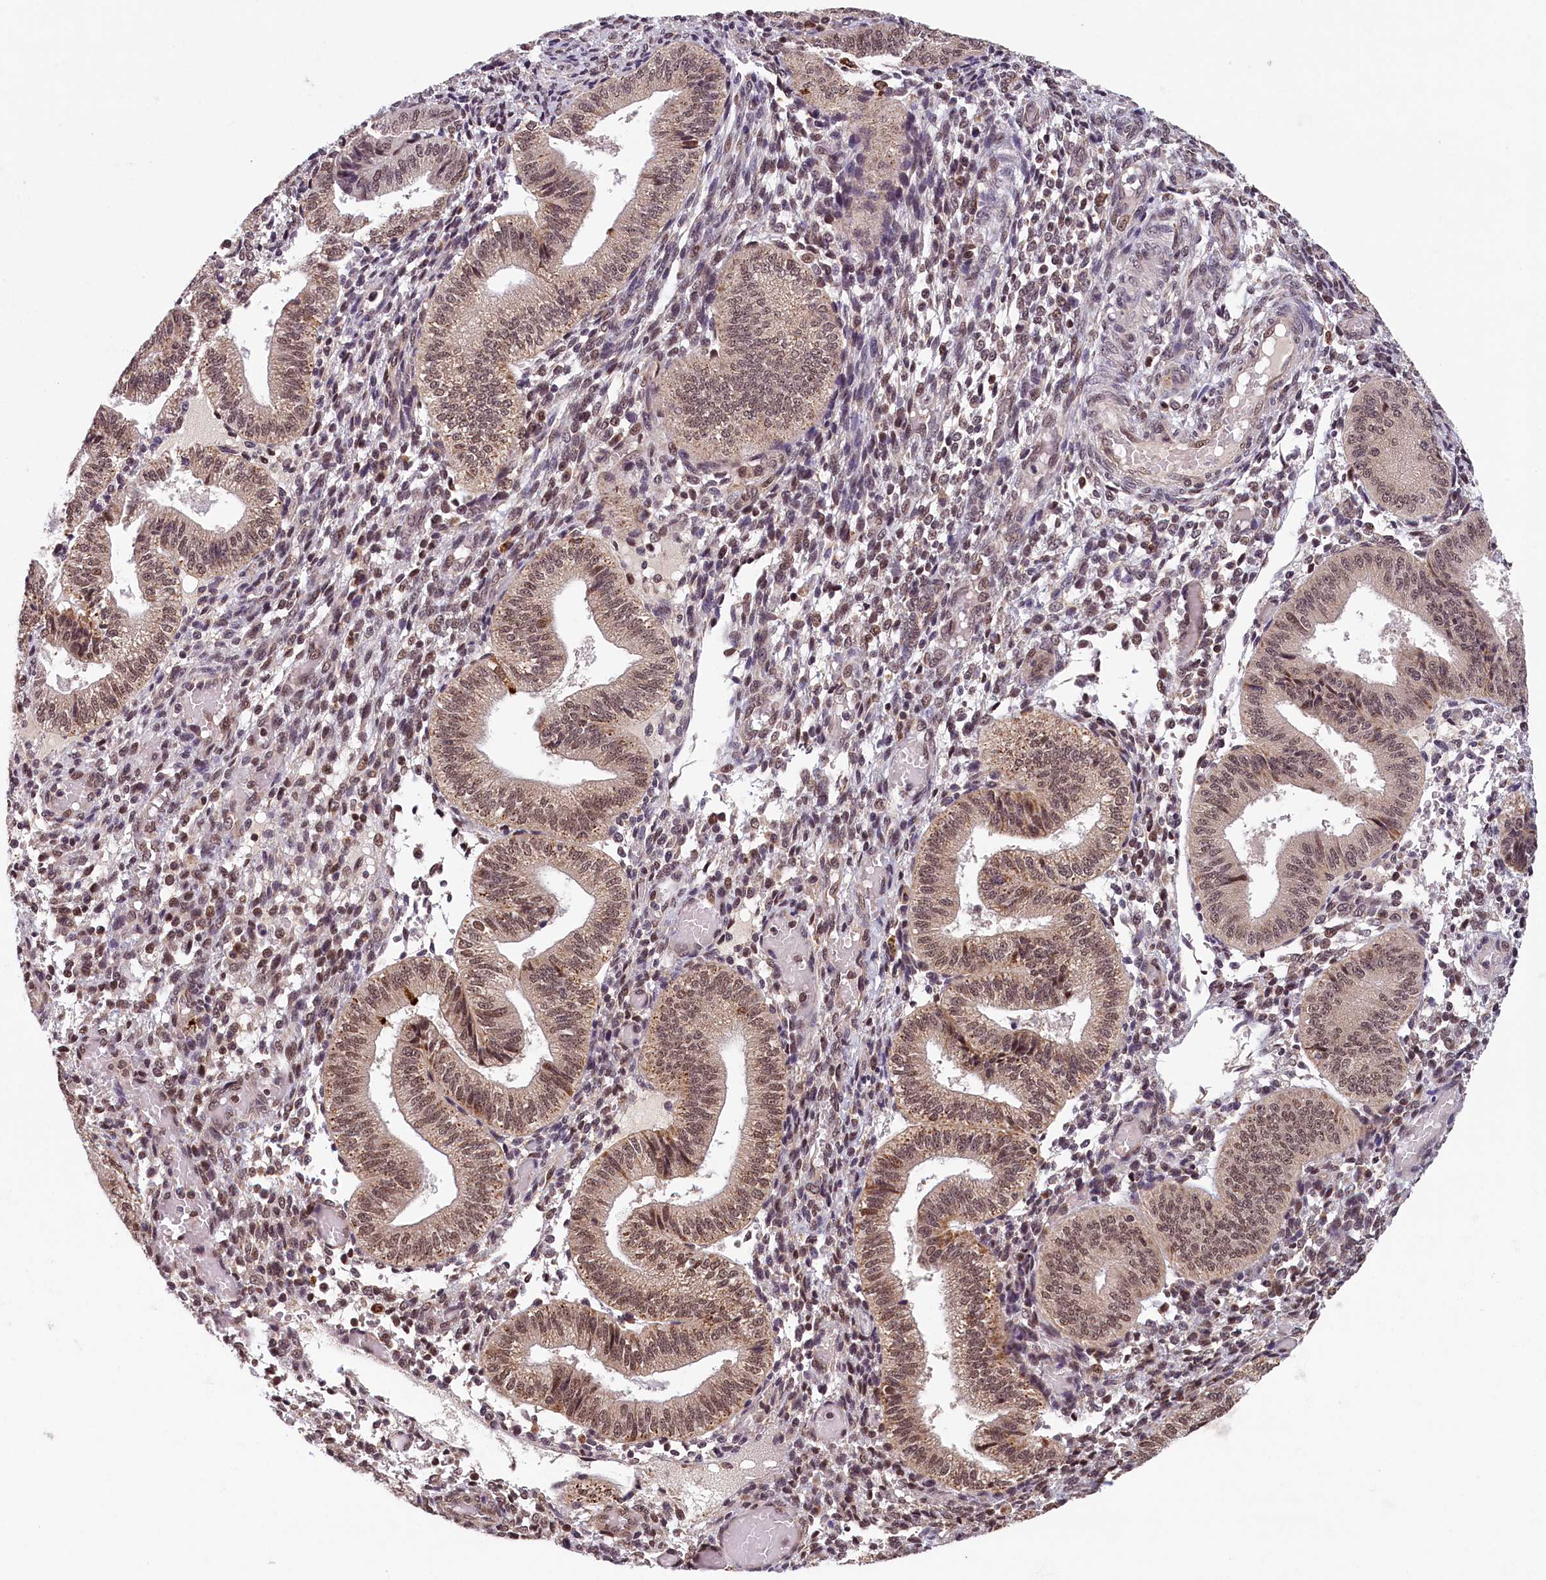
{"staining": {"intensity": "moderate", "quantity": "<25%", "location": "nuclear"}, "tissue": "endometrium", "cell_type": "Cells in endometrial stroma", "image_type": "normal", "snomed": [{"axis": "morphology", "description": "Normal tissue, NOS"}, {"axis": "topography", "description": "Endometrium"}], "caption": "A high-resolution photomicrograph shows IHC staining of benign endometrium, which reveals moderate nuclear staining in about <25% of cells in endometrial stroma.", "gene": "KCNK6", "patient": {"sex": "female", "age": 34}}